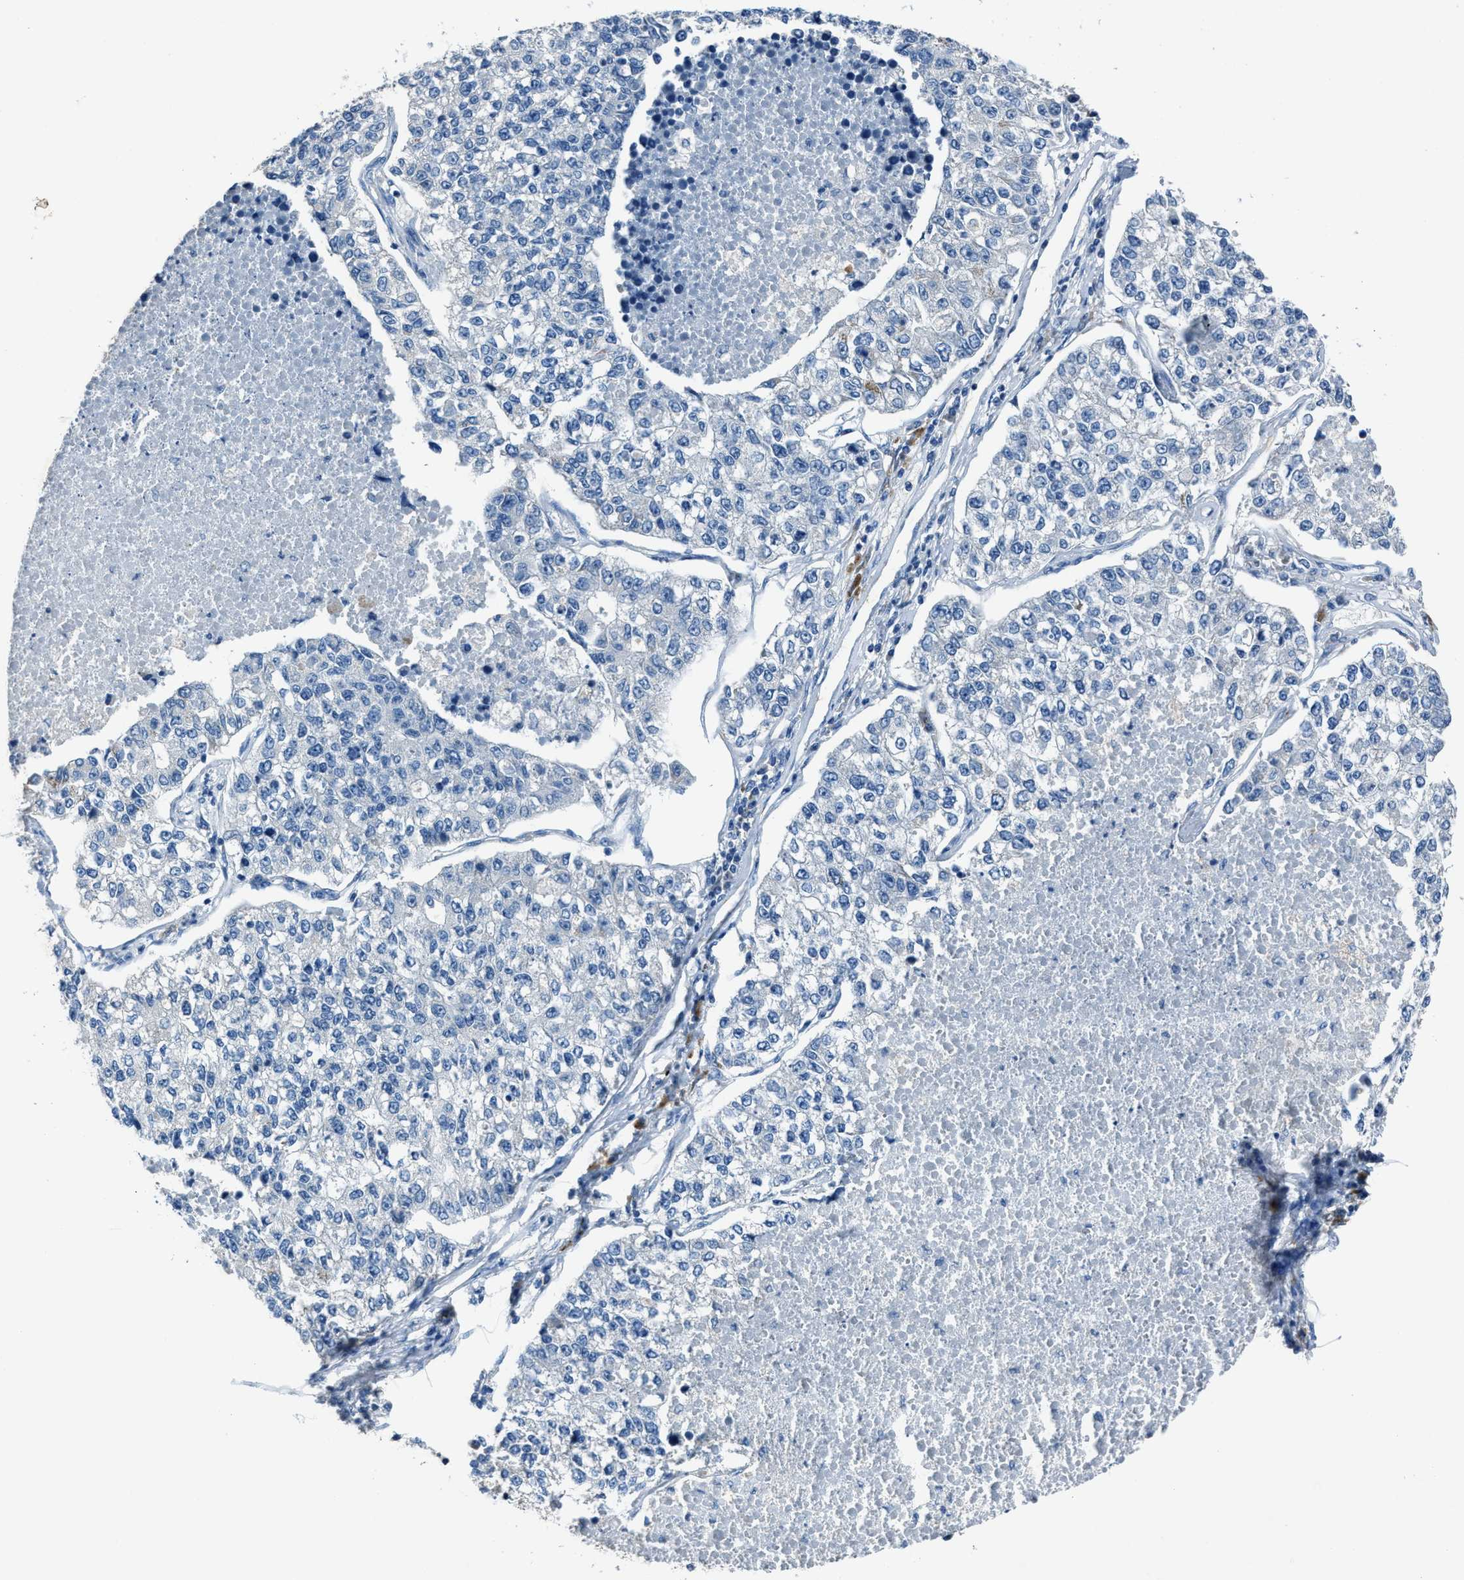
{"staining": {"intensity": "negative", "quantity": "none", "location": "none"}, "tissue": "lung cancer", "cell_type": "Tumor cells", "image_type": "cancer", "snomed": [{"axis": "morphology", "description": "Adenocarcinoma, NOS"}, {"axis": "topography", "description": "Lung"}], "caption": "DAB immunohistochemical staining of human adenocarcinoma (lung) reveals no significant positivity in tumor cells. (IHC, brightfield microscopy, high magnification).", "gene": "ADAM2", "patient": {"sex": "male", "age": 49}}